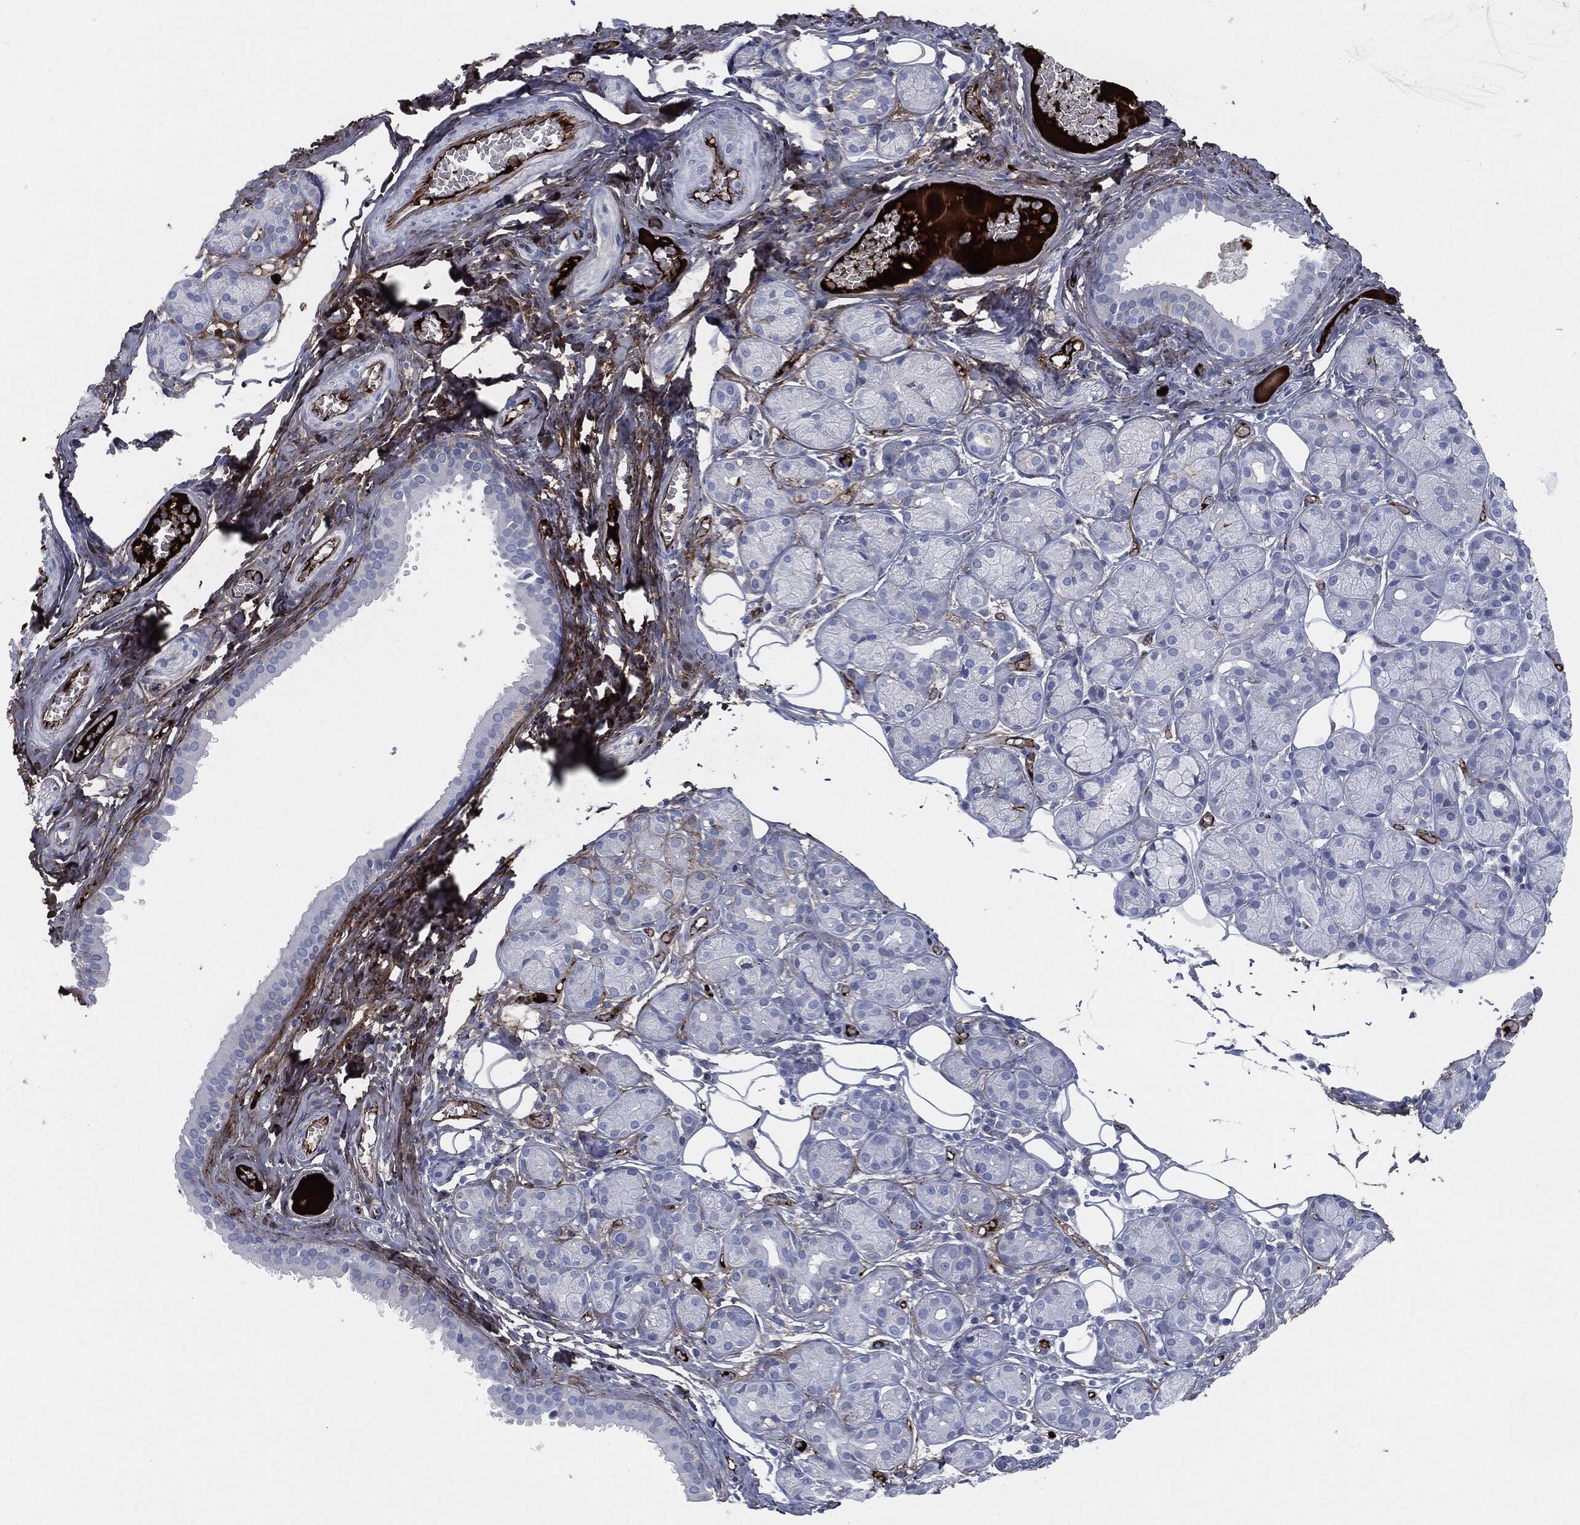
{"staining": {"intensity": "negative", "quantity": "none", "location": "none"}, "tissue": "salivary gland", "cell_type": "Glandular cells", "image_type": "normal", "snomed": [{"axis": "morphology", "description": "Normal tissue, NOS"}, {"axis": "topography", "description": "Salivary gland"}], "caption": "Immunohistochemistry of unremarkable salivary gland exhibits no positivity in glandular cells.", "gene": "APOB", "patient": {"sex": "male", "age": 71}}